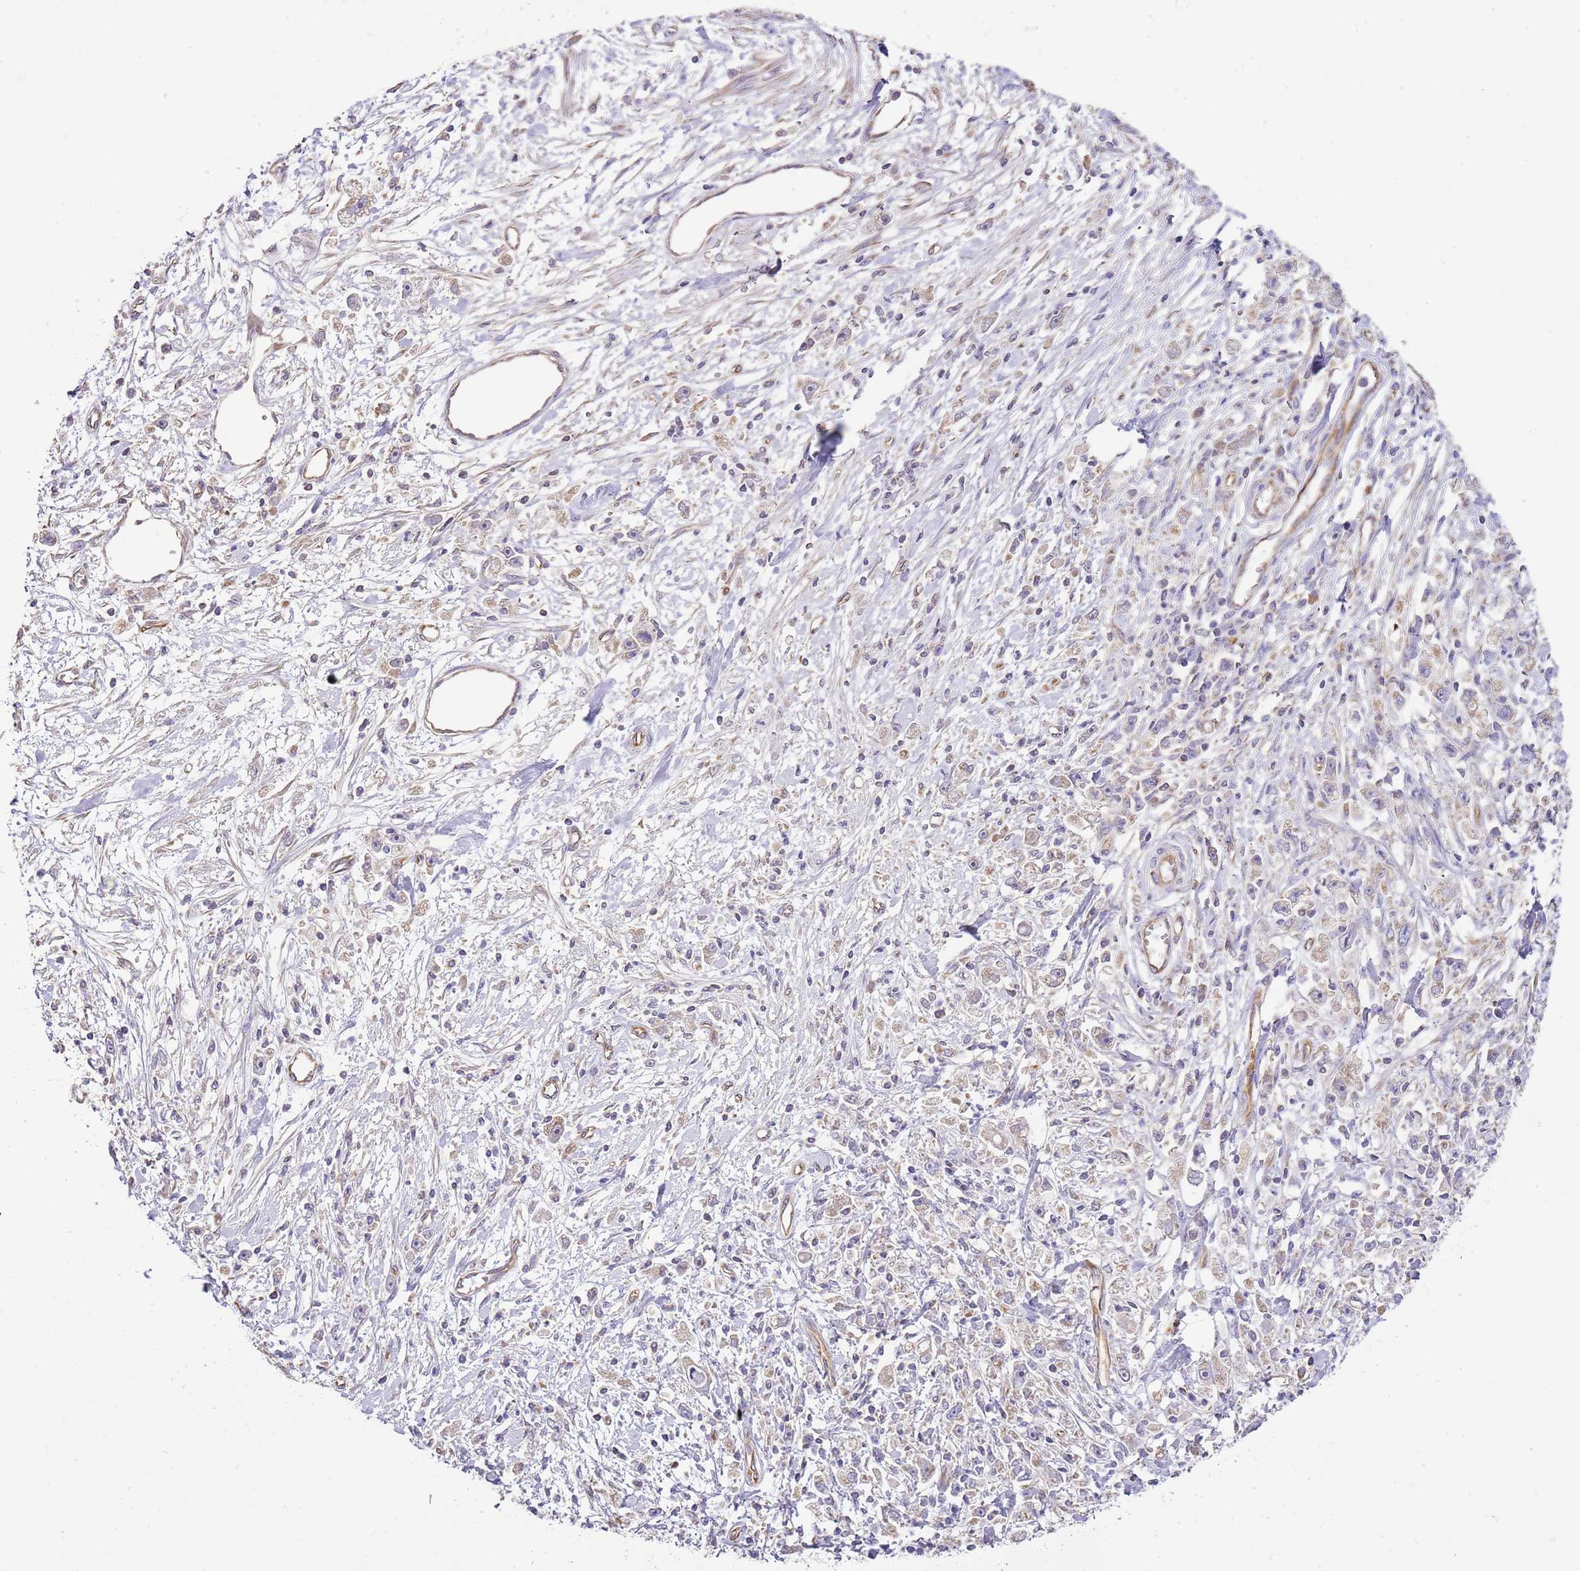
{"staining": {"intensity": "negative", "quantity": "none", "location": "none"}, "tissue": "stomach cancer", "cell_type": "Tumor cells", "image_type": "cancer", "snomed": [{"axis": "morphology", "description": "Adenocarcinoma, NOS"}, {"axis": "topography", "description": "Stomach"}], "caption": "The micrograph displays no staining of tumor cells in adenocarcinoma (stomach).", "gene": "DOCK9", "patient": {"sex": "female", "age": 59}}